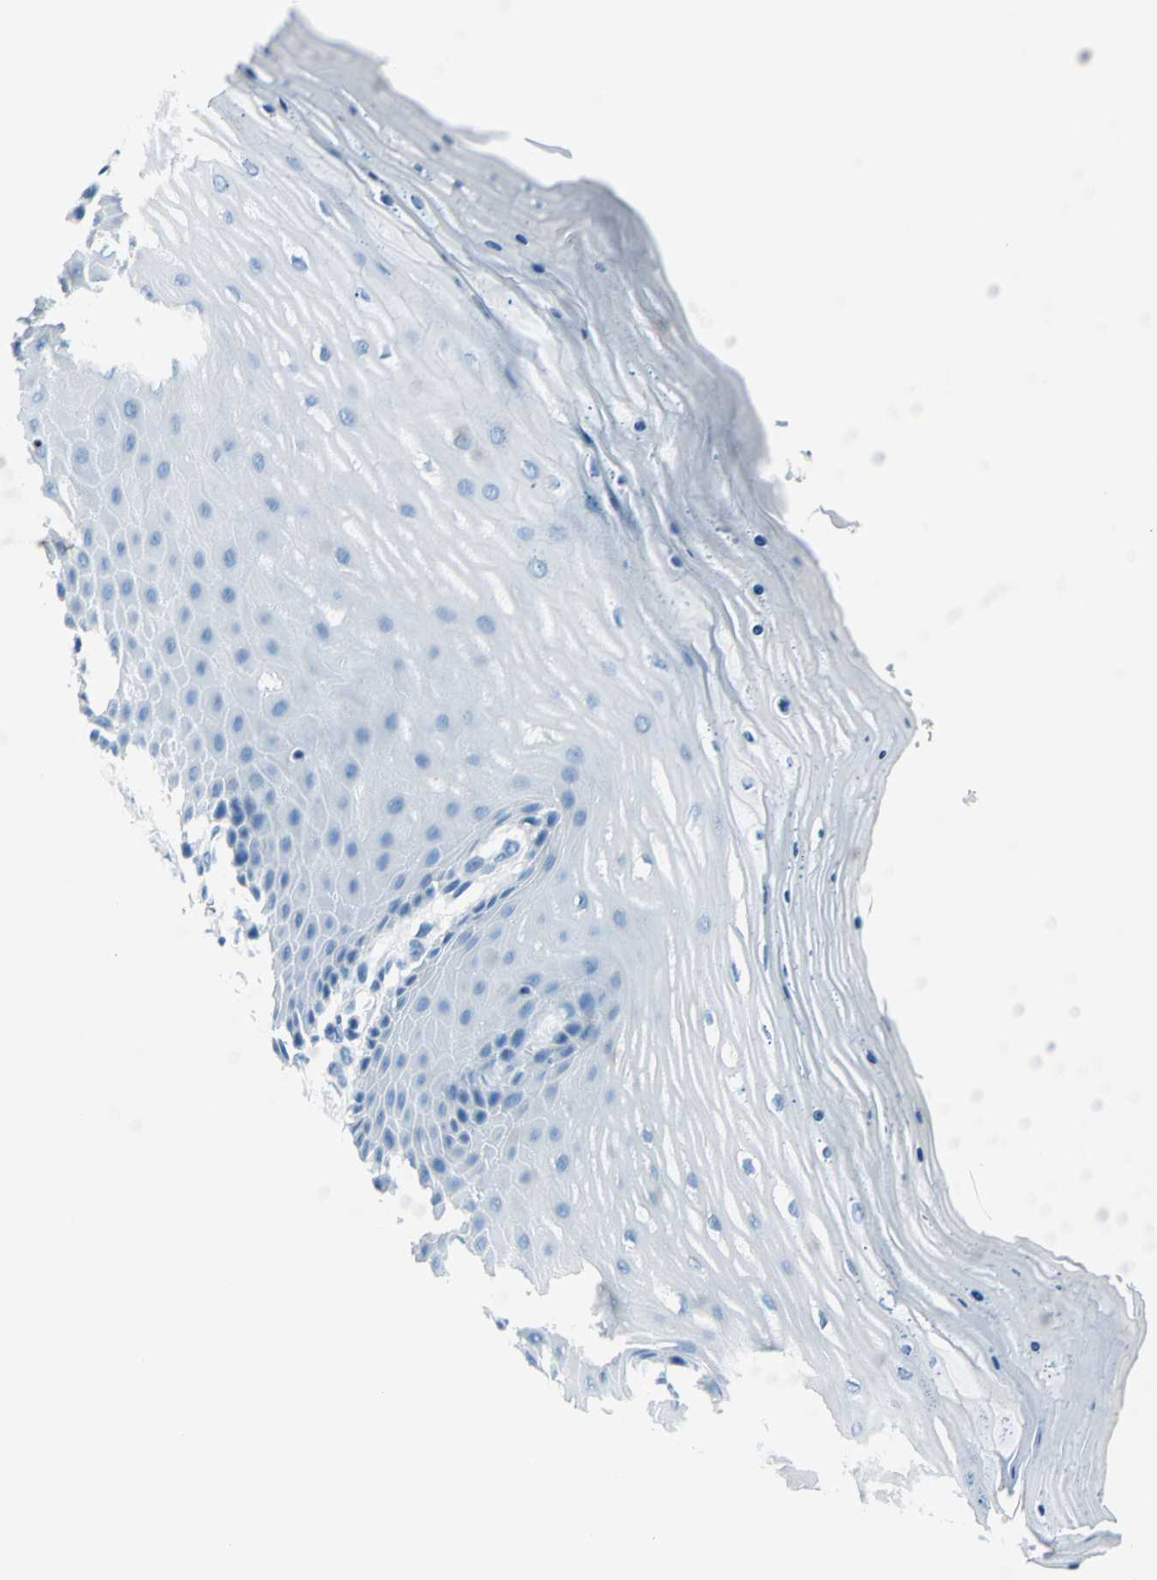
{"staining": {"intensity": "negative", "quantity": "none", "location": "none"}, "tissue": "cervix", "cell_type": "Squamous epithelial cells", "image_type": "normal", "snomed": [{"axis": "morphology", "description": "Normal tissue, NOS"}, {"axis": "topography", "description": "Cervix"}], "caption": "DAB immunohistochemical staining of normal cervix exhibits no significant staining in squamous epithelial cells. (DAB (3,3'-diaminobenzidine) immunohistochemistry (IHC) visualized using brightfield microscopy, high magnification).", "gene": "CDH15", "patient": {"sex": "female", "age": 55}}